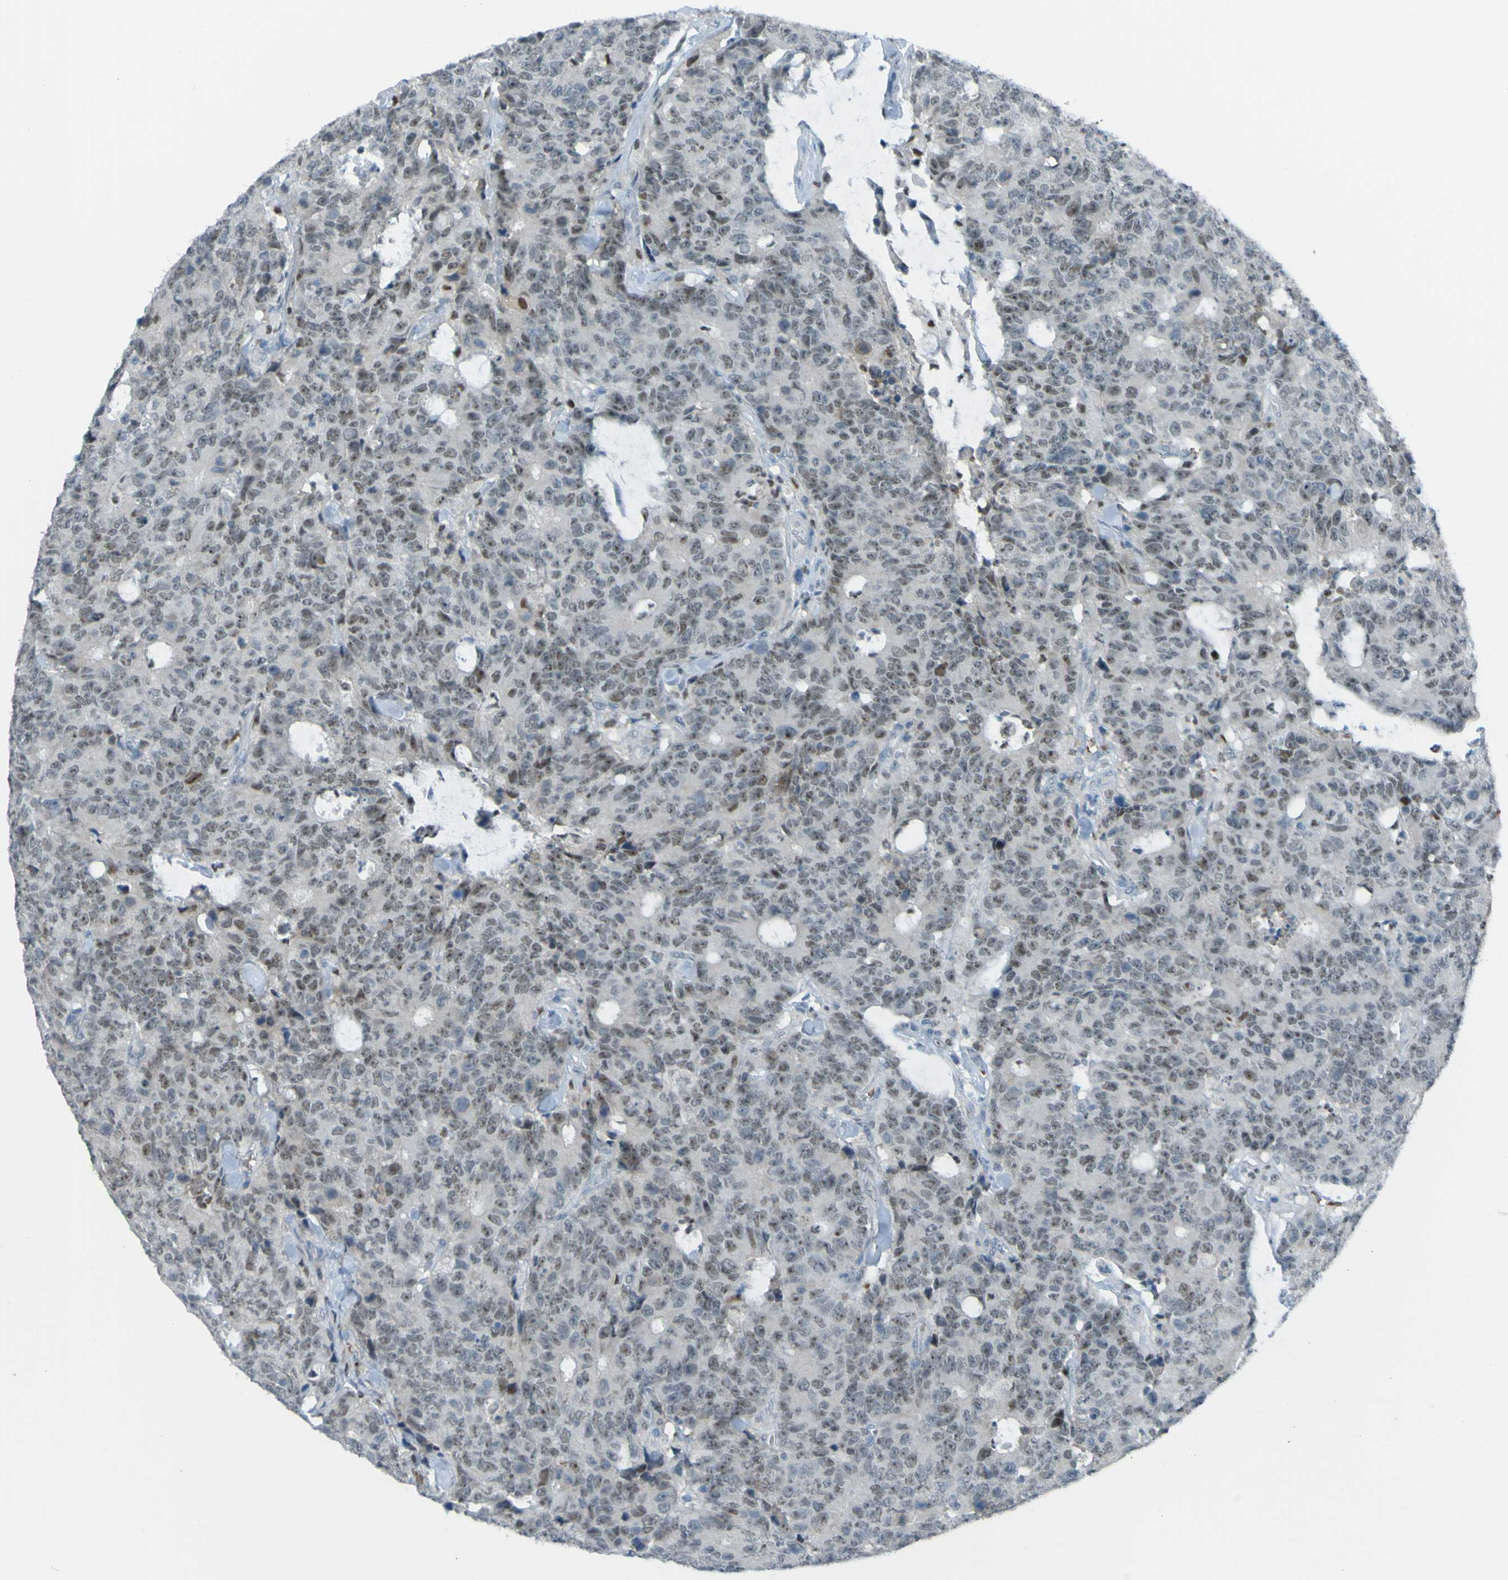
{"staining": {"intensity": "weak", "quantity": ">75%", "location": "nuclear"}, "tissue": "colorectal cancer", "cell_type": "Tumor cells", "image_type": "cancer", "snomed": [{"axis": "morphology", "description": "Adenocarcinoma, NOS"}, {"axis": "topography", "description": "Colon"}], "caption": "DAB (3,3'-diaminobenzidine) immunohistochemical staining of colorectal cancer (adenocarcinoma) shows weak nuclear protein staining in about >75% of tumor cells.", "gene": "USP36", "patient": {"sex": "female", "age": 86}}